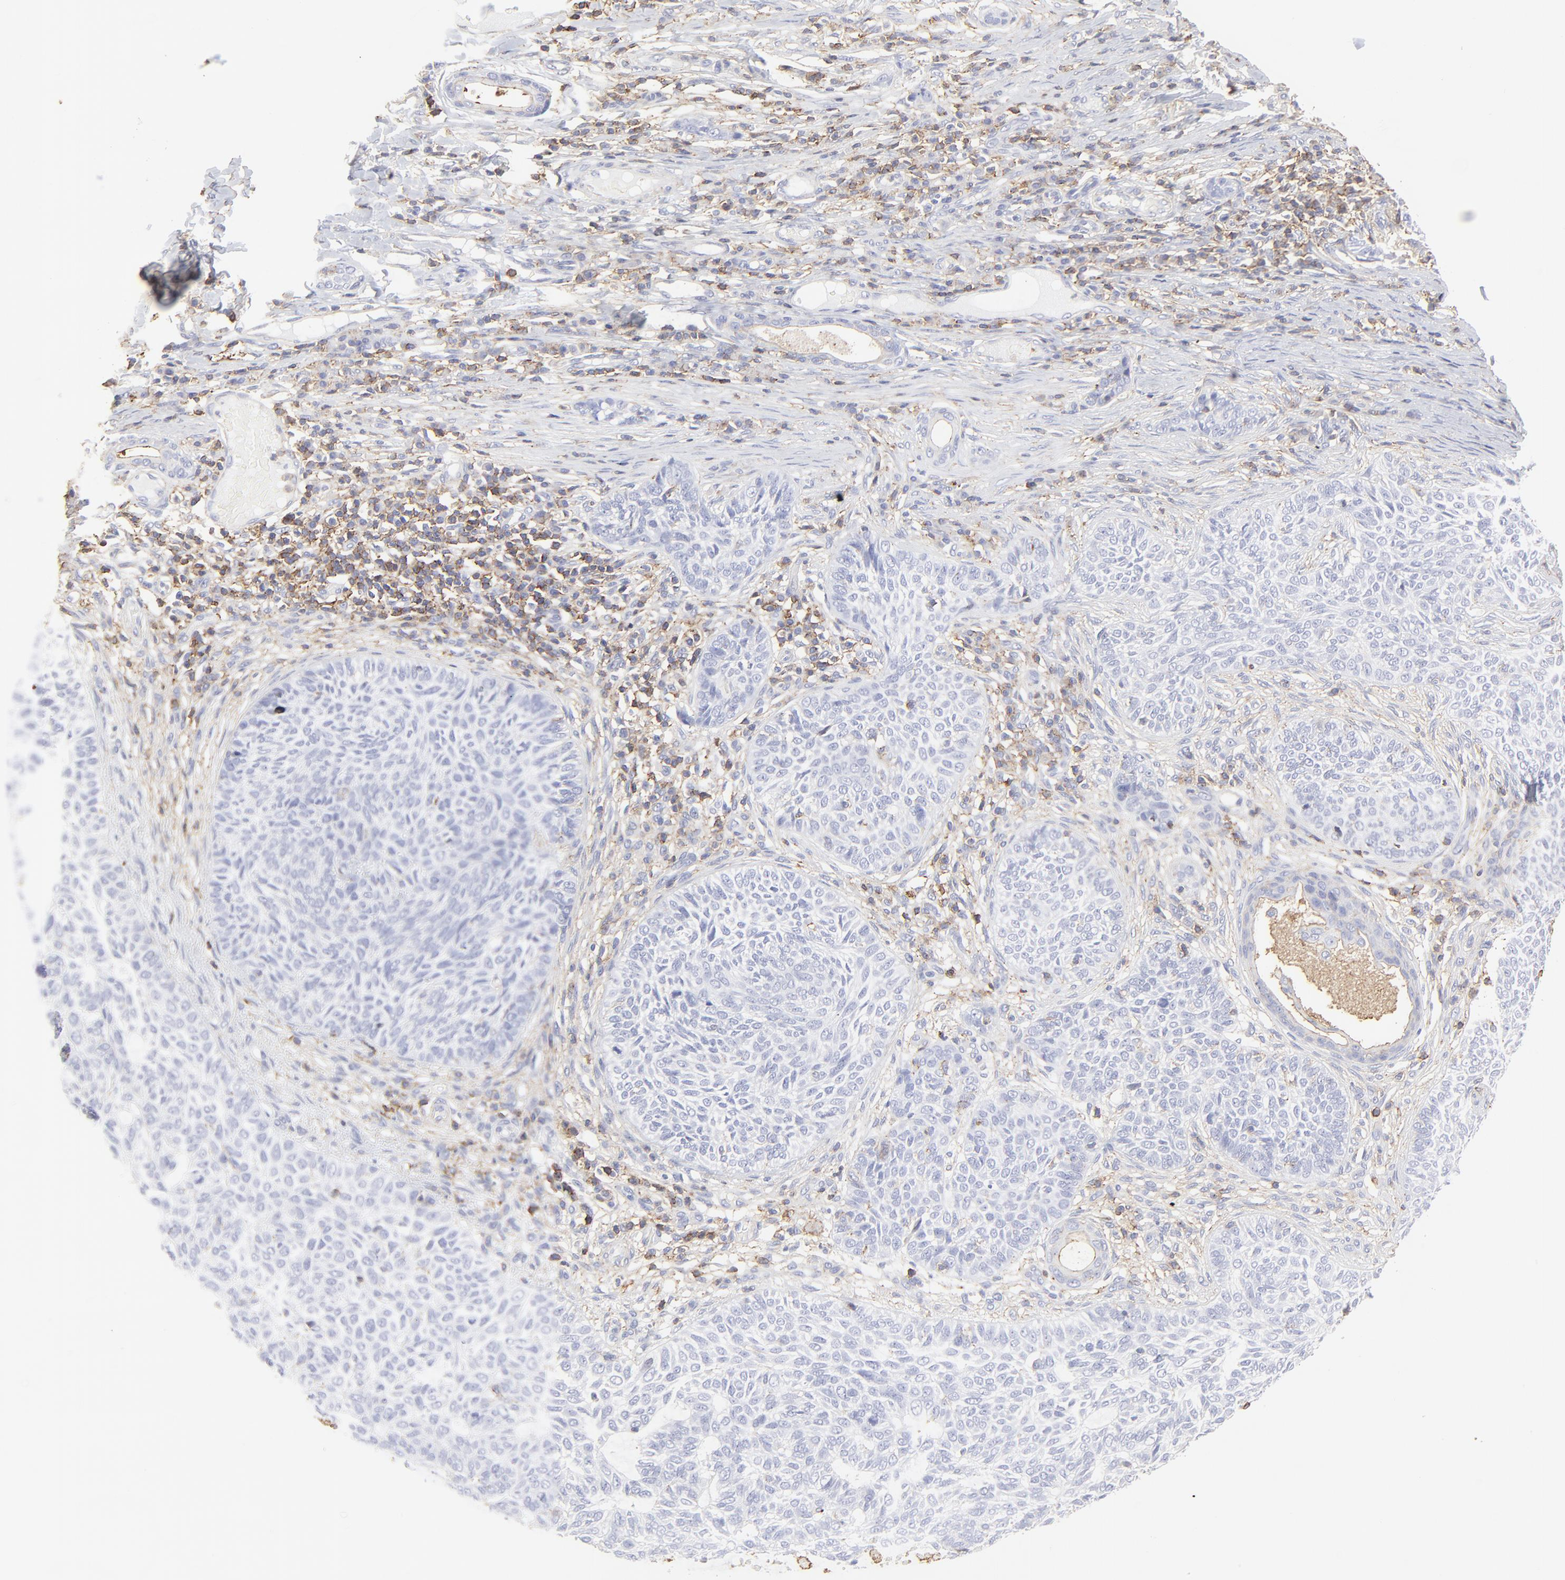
{"staining": {"intensity": "negative", "quantity": "none", "location": "none"}, "tissue": "skin cancer", "cell_type": "Tumor cells", "image_type": "cancer", "snomed": [{"axis": "morphology", "description": "Basal cell carcinoma"}, {"axis": "topography", "description": "Skin"}], "caption": "Skin cancer was stained to show a protein in brown. There is no significant staining in tumor cells.", "gene": "ANXA6", "patient": {"sex": "male", "age": 87}}